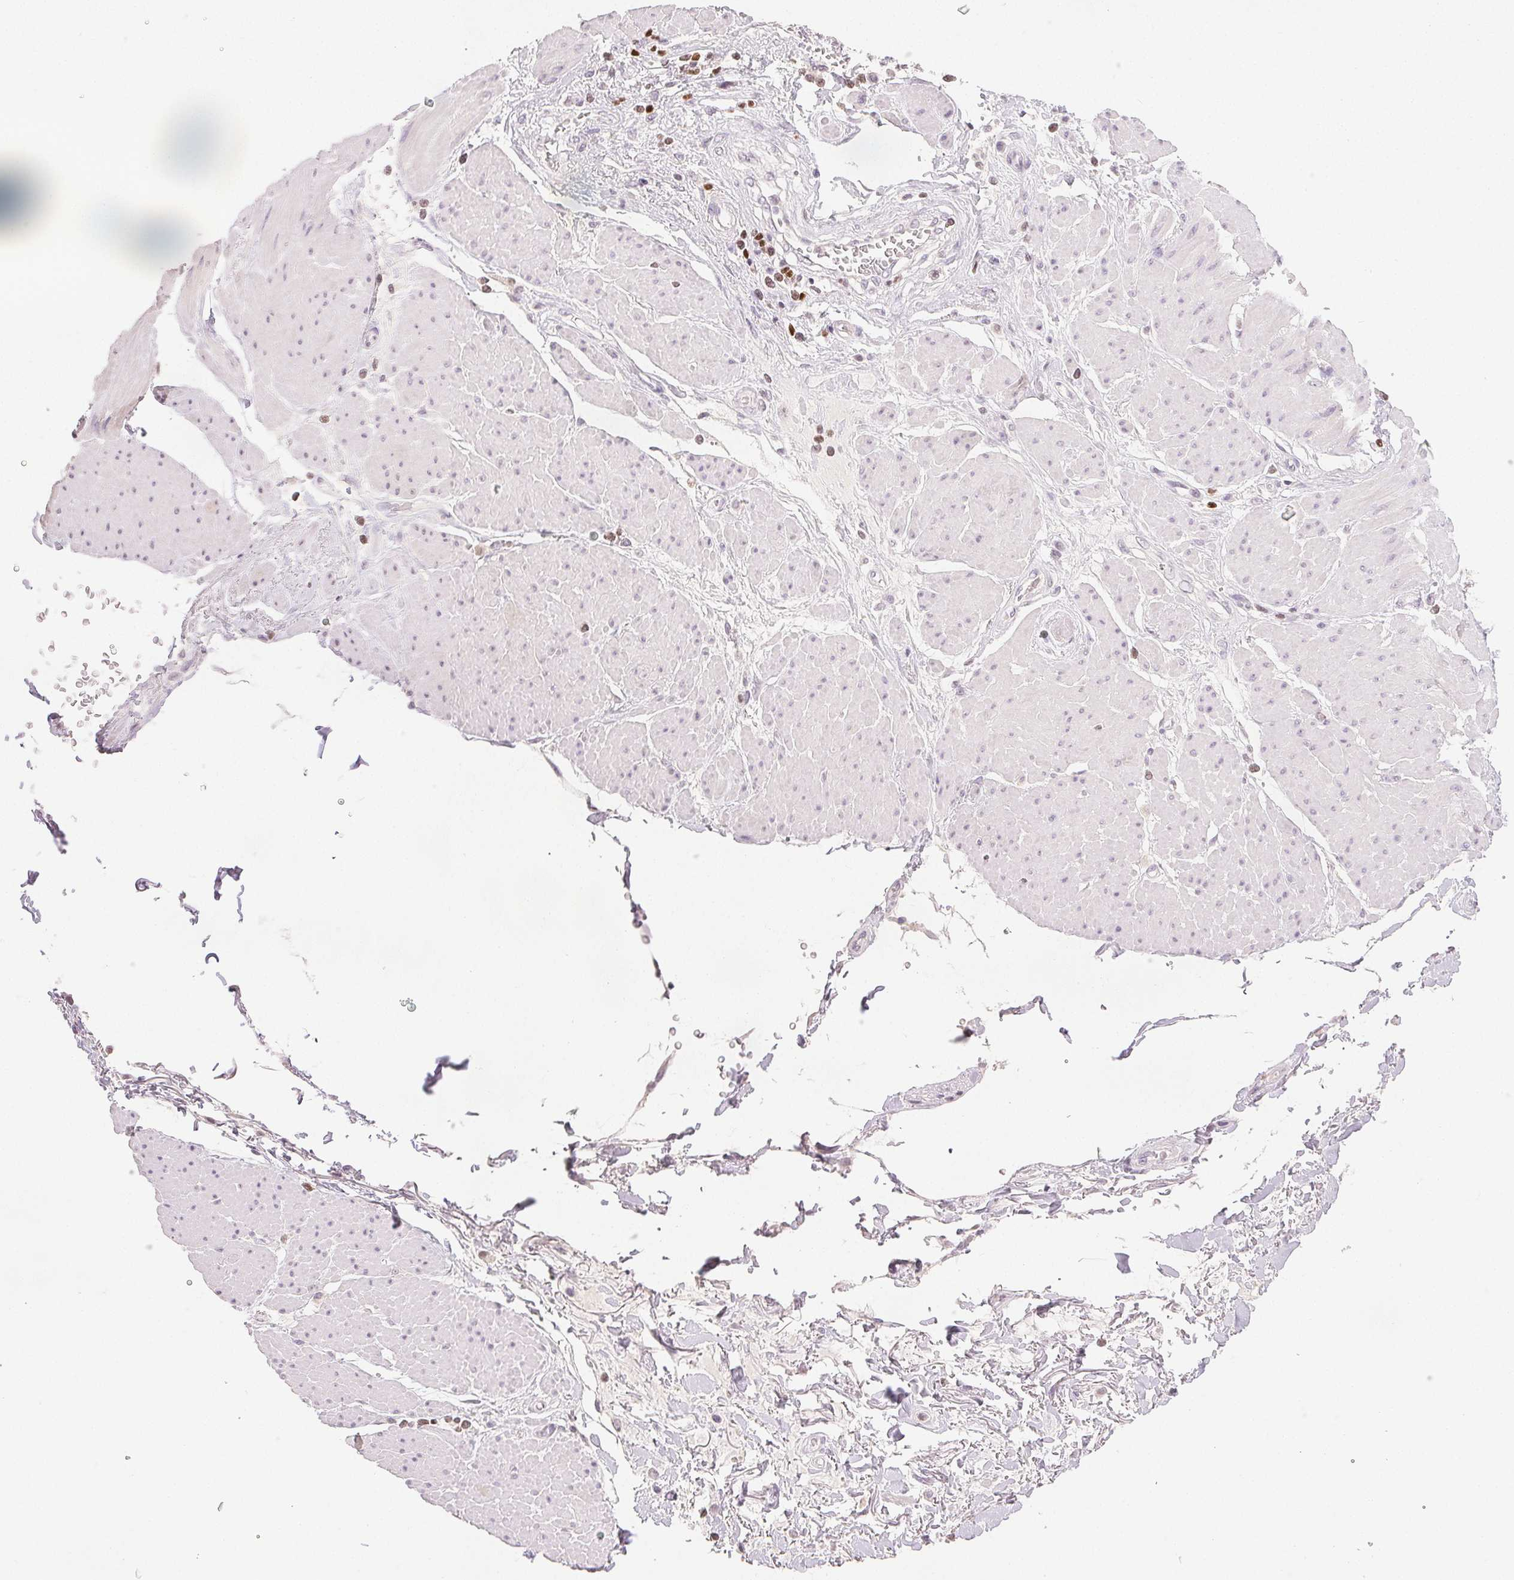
{"staining": {"intensity": "negative", "quantity": "none", "location": "none"}, "tissue": "adipose tissue", "cell_type": "Adipocytes", "image_type": "normal", "snomed": [{"axis": "morphology", "description": "Normal tissue, NOS"}, {"axis": "topography", "description": "Vagina"}, {"axis": "topography", "description": "Peripheral nerve tissue"}], "caption": "This is a image of immunohistochemistry (IHC) staining of benign adipose tissue, which shows no expression in adipocytes. Nuclei are stained in blue.", "gene": "RUNX2", "patient": {"sex": "female", "age": 71}}